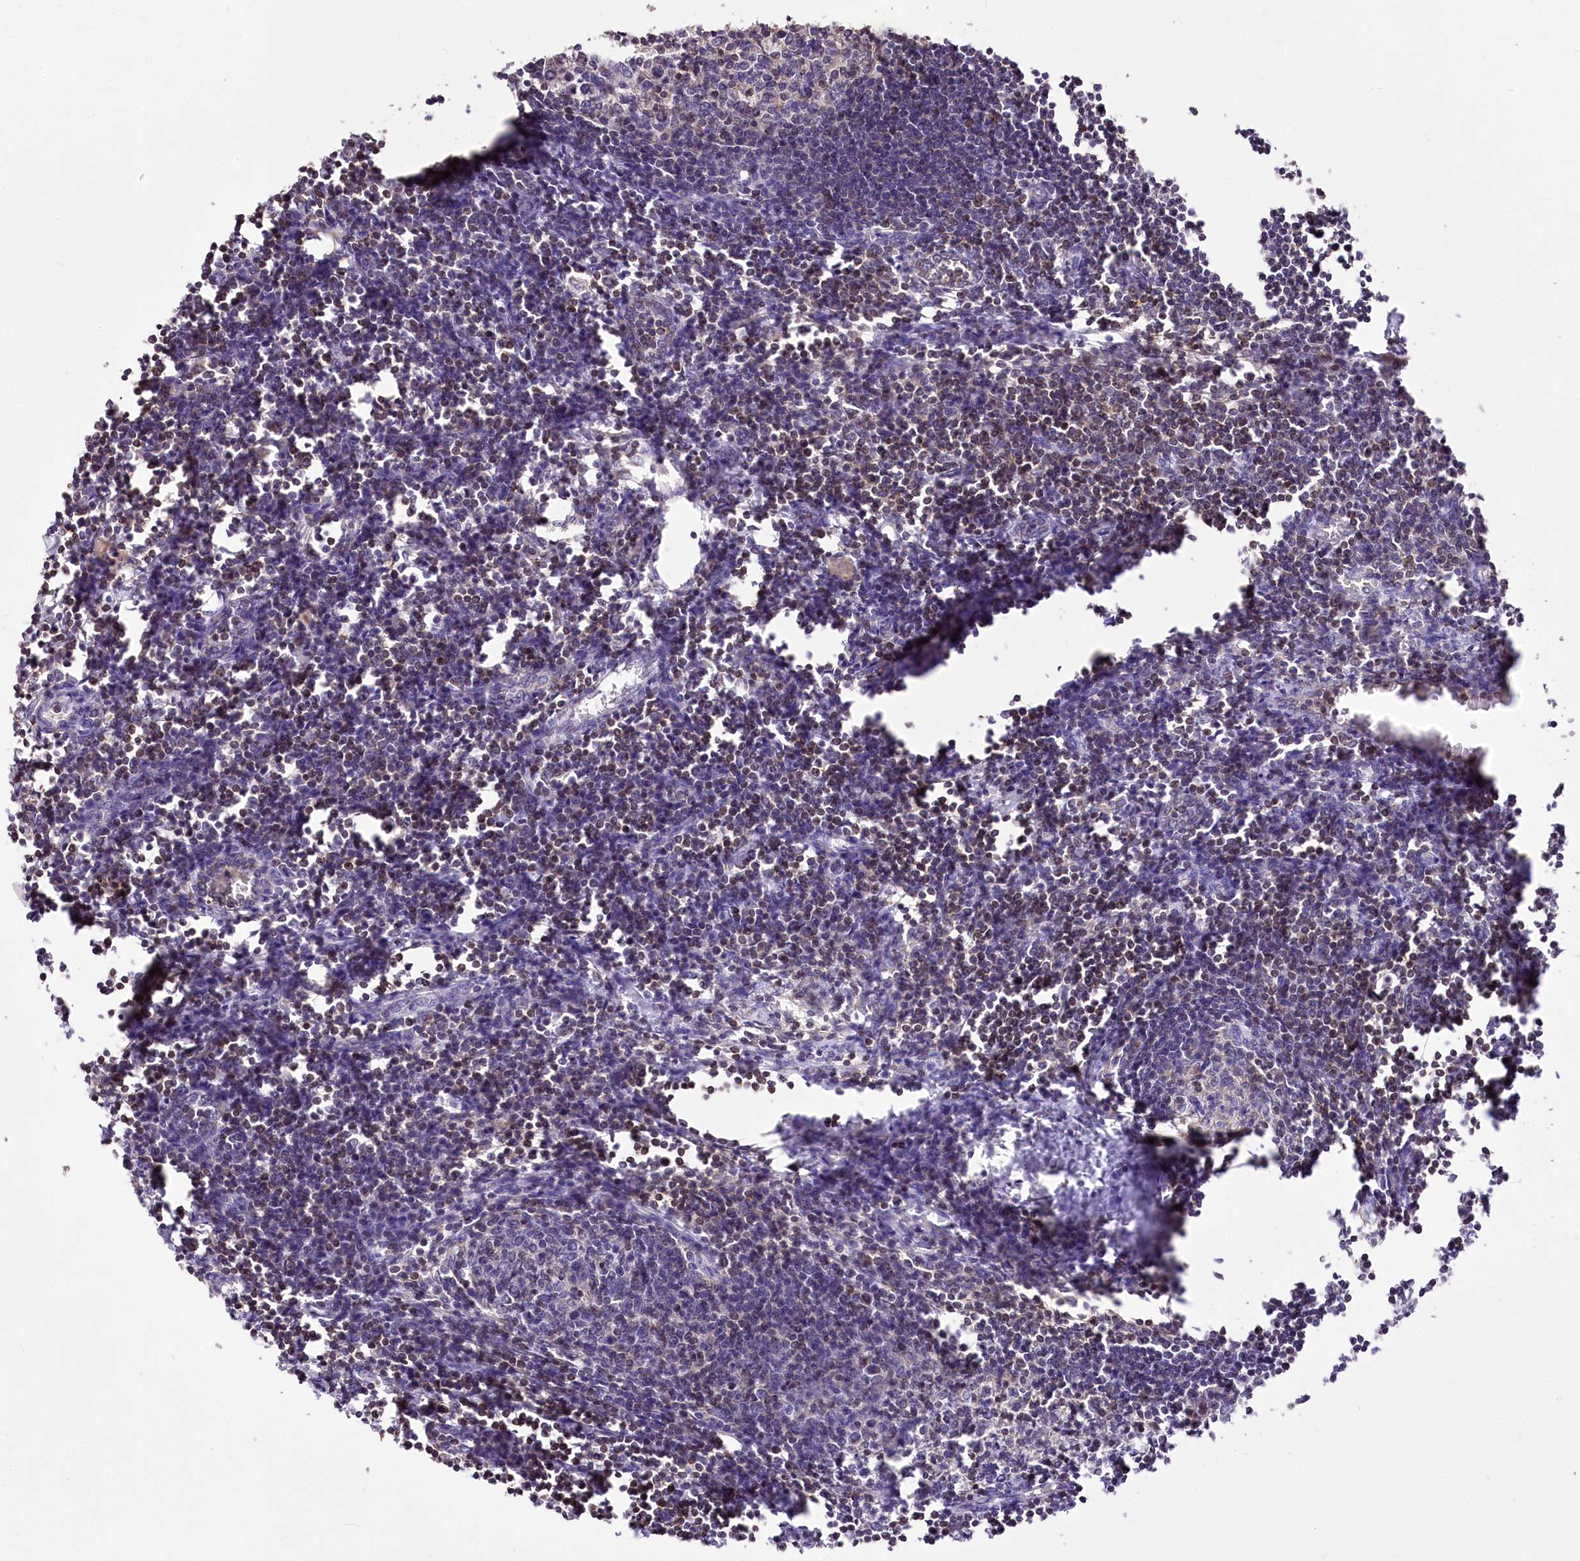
{"staining": {"intensity": "weak", "quantity": "<25%", "location": "cytoplasmic/membranous"}, "tissue": "lymph node", "cell_type": "Germinal center cells", "image_type": "normal", "snomed": [{"axis": "morphology", "description": "Normal tissue, NOS"}, {"axis": "morphology", "description": "Malignant melanoma, Metastatic site"}, {"axis": "topography", "description": "Lymph node"}], "caption": "A photomicrograph of human lymph node is negative for staining in germinal center cells.", "gene": "SERGEF", "patient": {"sex": "male", "age": 41}}